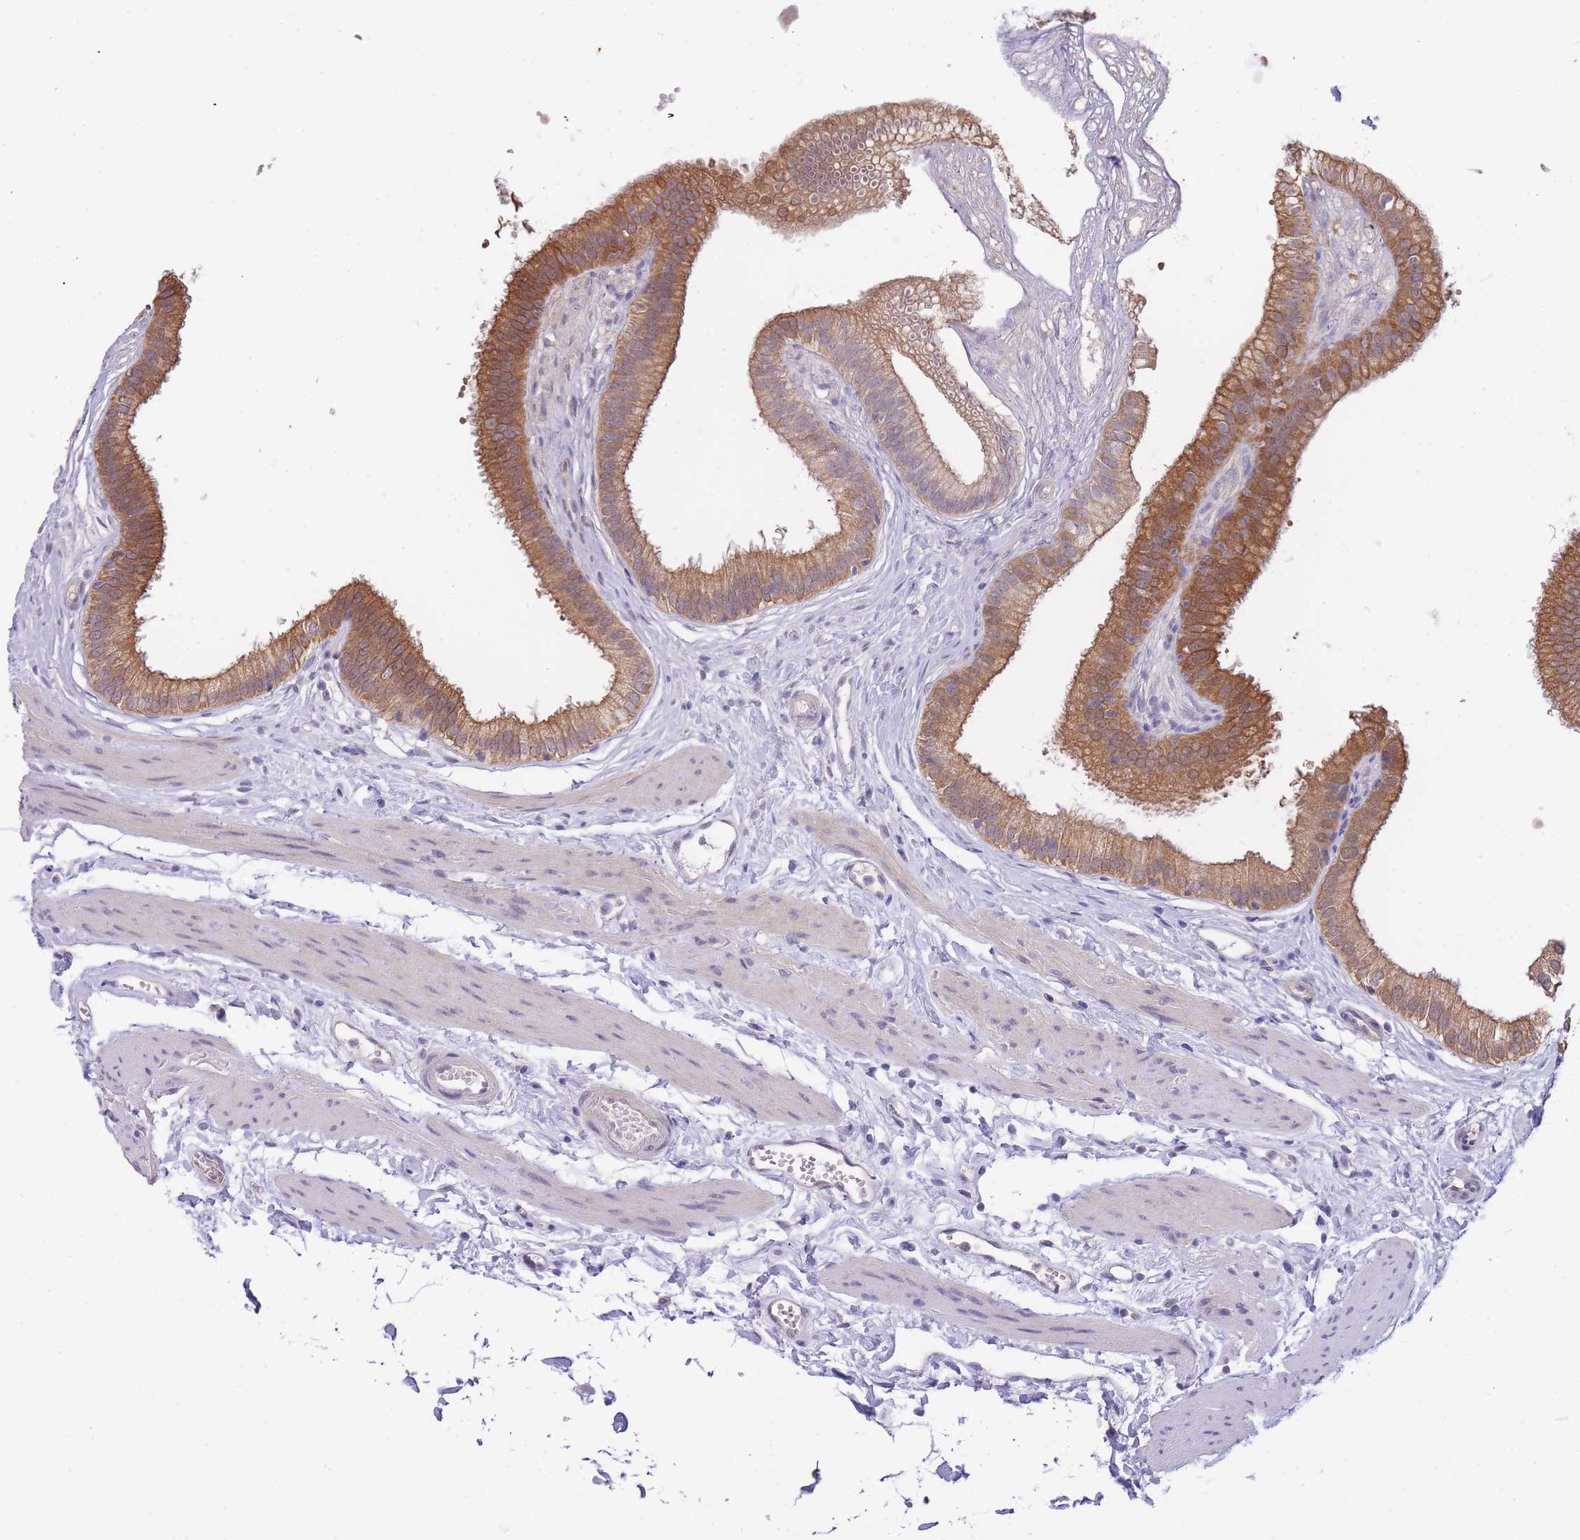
{"staining": {"intensity": "moderate", "quantity": ">75%", "location": "cytoplasmic/membranous"}, "tissue": "gallbladder", "cell_type": "Glandular cells", "image_type": "normal", "snomed": [{"axis": "morphology", "description": "Normal tissue, NOS"}, {"axis": "topography", "description": "Gallbladder"}], "caption": "This micrograph reveals immunohistochemistry staining of normal gallbladder, with medium moderate cytoplasmic/membranous expression in approximately >75% of glandular cells.", "gene": "SMC6", "patient": {"sex": "female", "age": 54}}